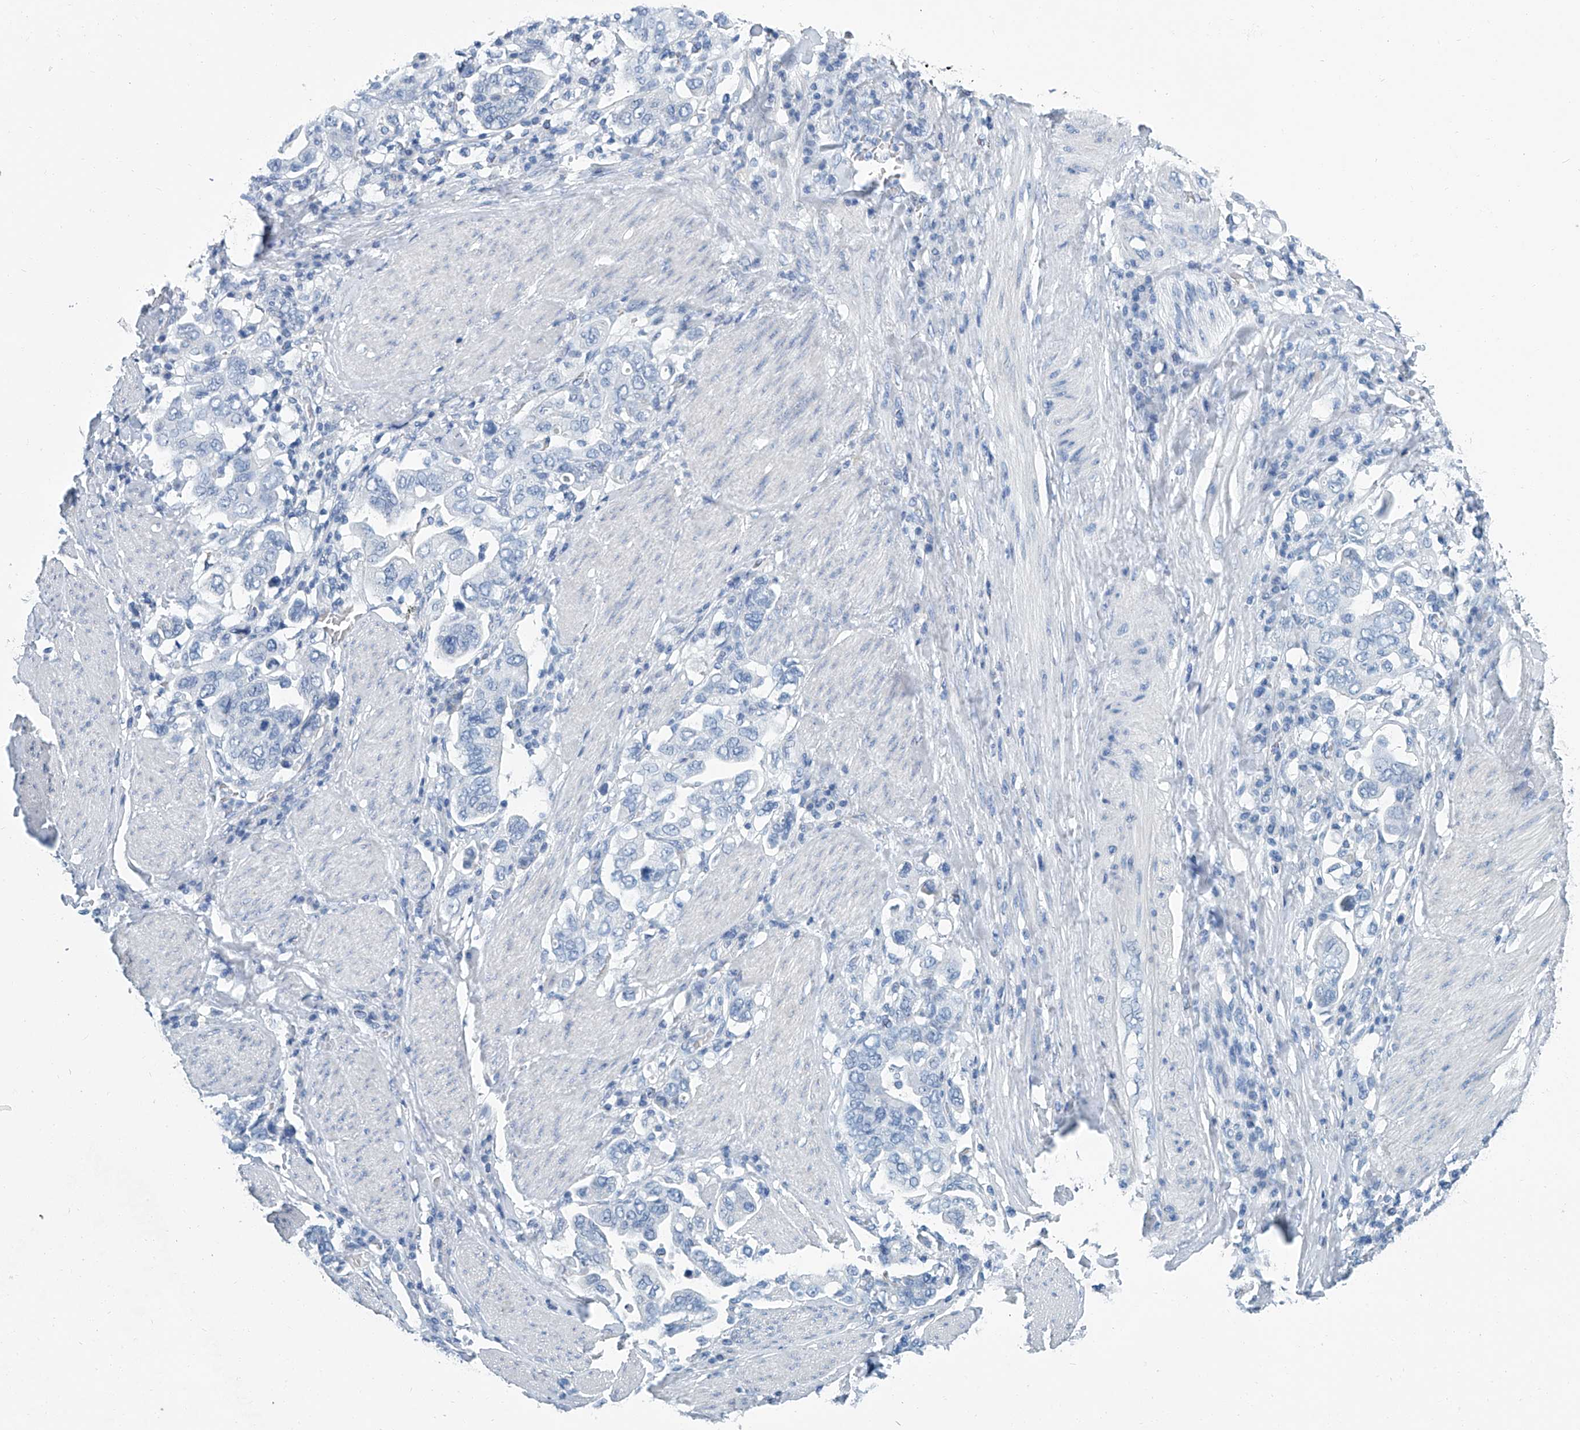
{"staining": {"intensity": "negative", "quantity": "none", "location": "none"}, "tissue": "stomach cancer", "cell_type": "Tumor cells", "image_type": "cancer", "snomed": [{"axis": "morphology", "description": "Adenocarcinoma, NOS"}, {"axis": "topography", "description": "Stomach, upper"}], "caption": "Tumor cells are negative for protein expression in human stomach adenocarcinoma.", "gene": "CYP2A7", "patient": {"sex": "male", "age": 62}}